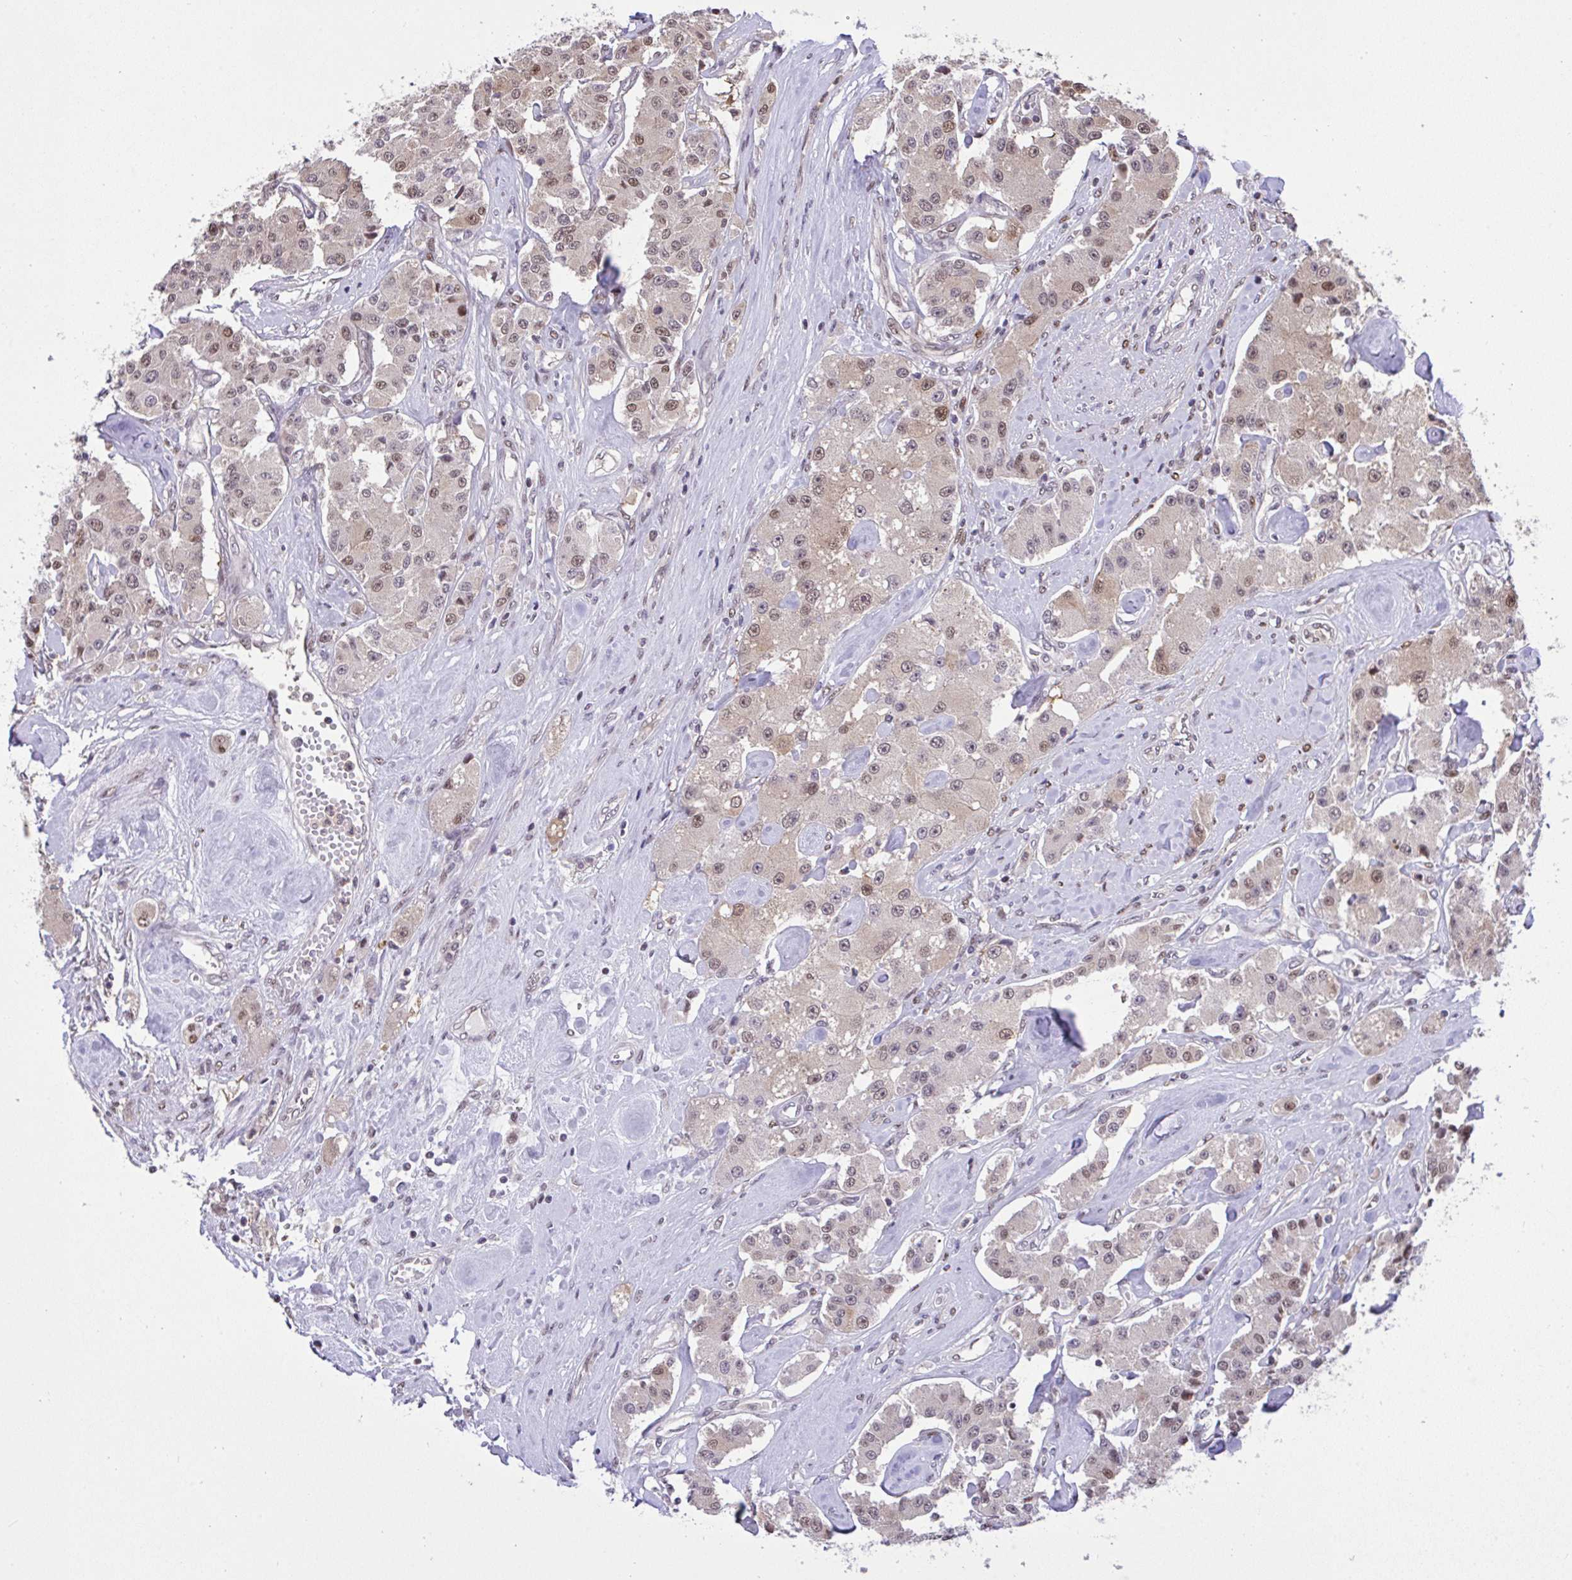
{"staining": {"intensity": "weak", "quantity": ">75%", "location": "nuclear"}, "tissue": "carcinoid", "cell_type": "Tumor cells", "image_type": "cancer", "snomed": [{"axis": "morphology", "description": "Carcinoid, malignant, NOS"}, {"axis": "topography", "description": "Pancreas"}], "caption": "Brown immunohistochemical staining in carcinoid demonstrates weak nuclear staining in approximately >75% of tumor cells. Ihc stains the protein of interest in brown and the nuclei are stained blue.", "gene": "GLIS3", "patient": {"sex": "male", "age": 41}}